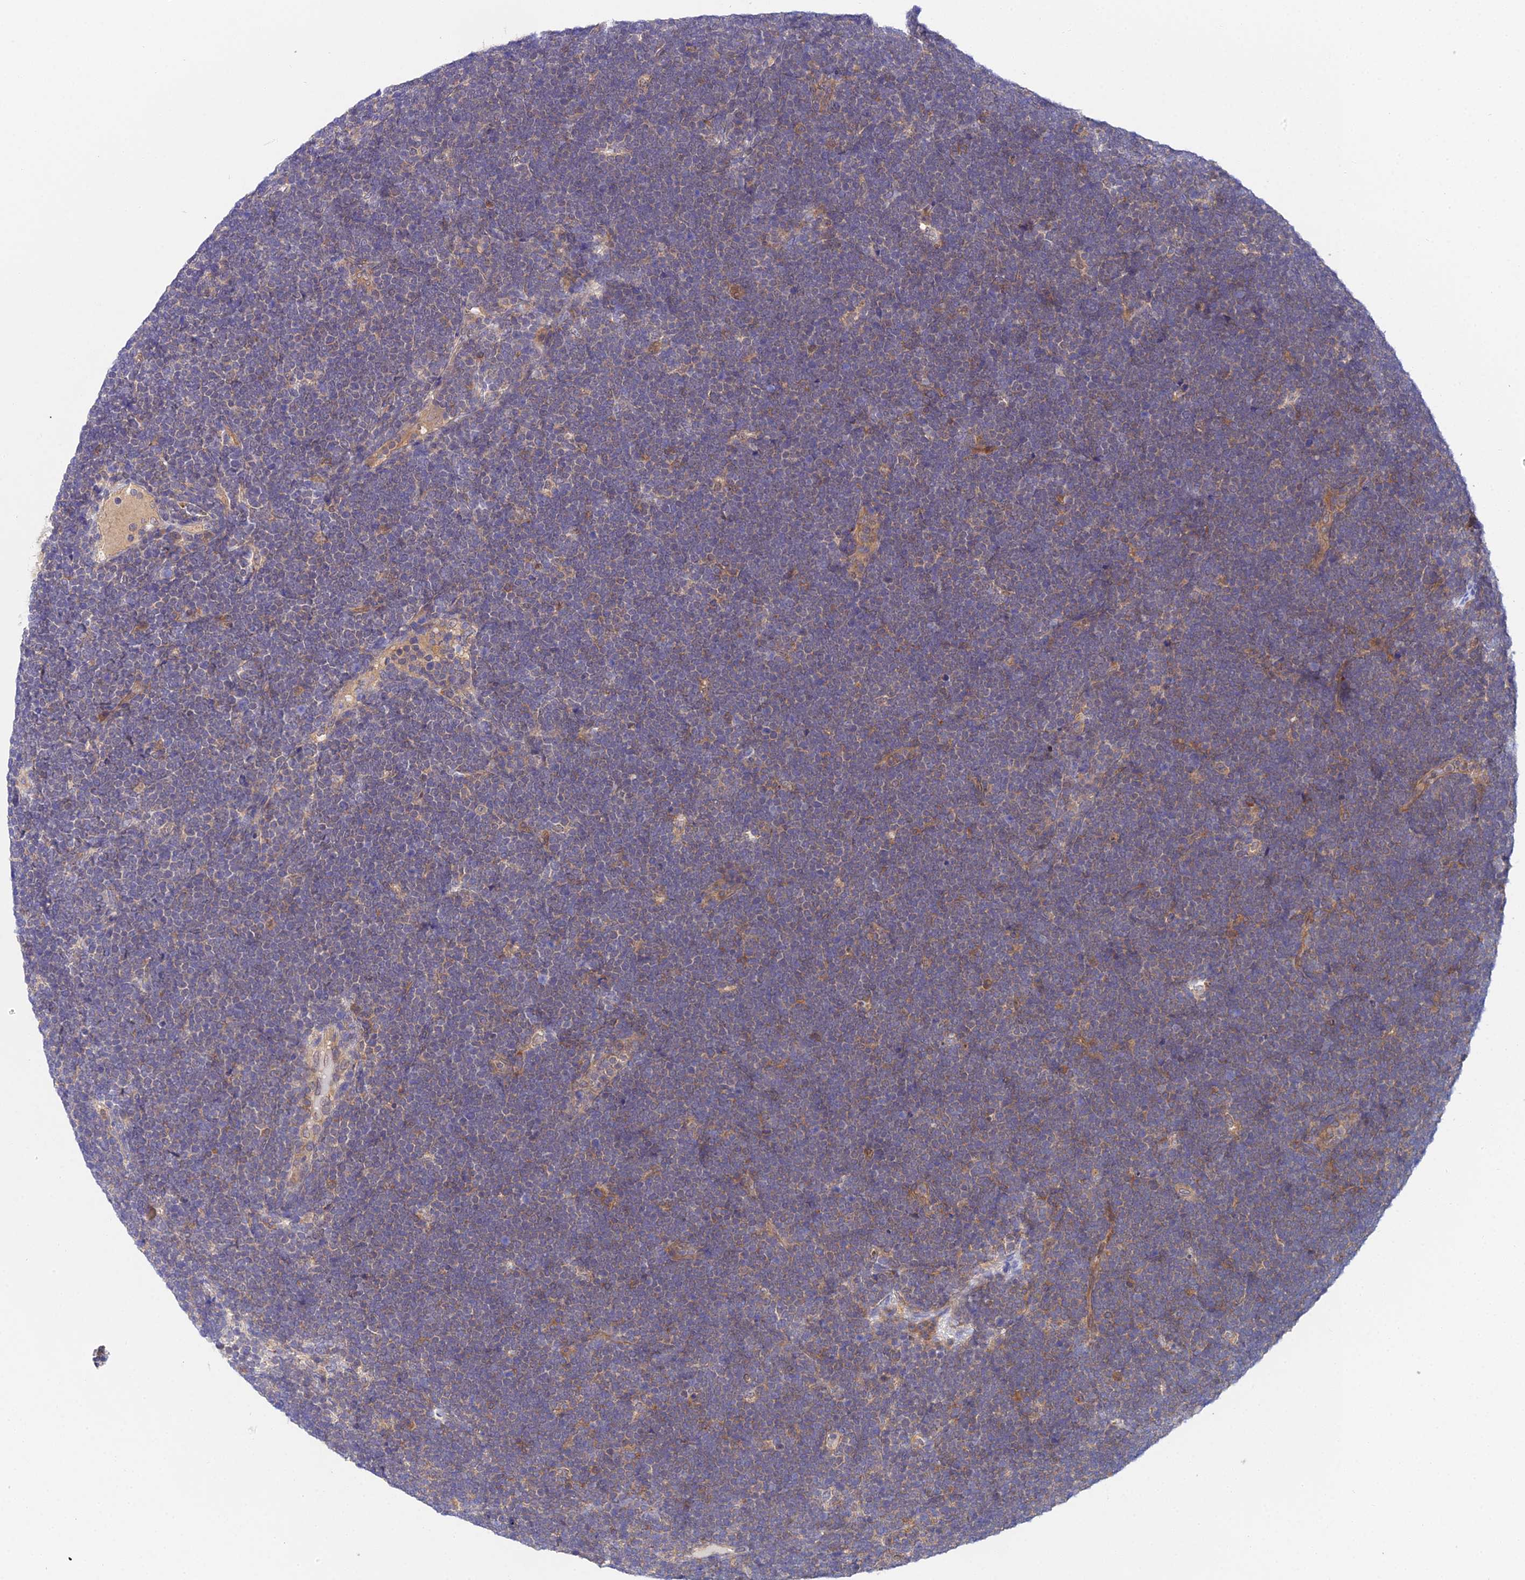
{"staining": {"intensity": "moderate", "quantity": "<25%", "location": "cytoplasmic/membranous"}, "tissue": "lymphoma", "cell_type": "Tumor cells", "image_type": "cancer", "snomed": [{"axis": "morphology", "description": "Malignant lymphoma, non-Hodgkin's type, High grade"}, {"axis": "topography", "description": "Lymph node"}], "caption": "Human high-grade malignant lymphoma, non-Hodgkin's type stained with a brown dye shows moderate cytoplasmic/membranous positive staining in about <25% of tumor cells.", "gene": "PPP2R2C", "patient": {"sex": "male", "age": 13}}